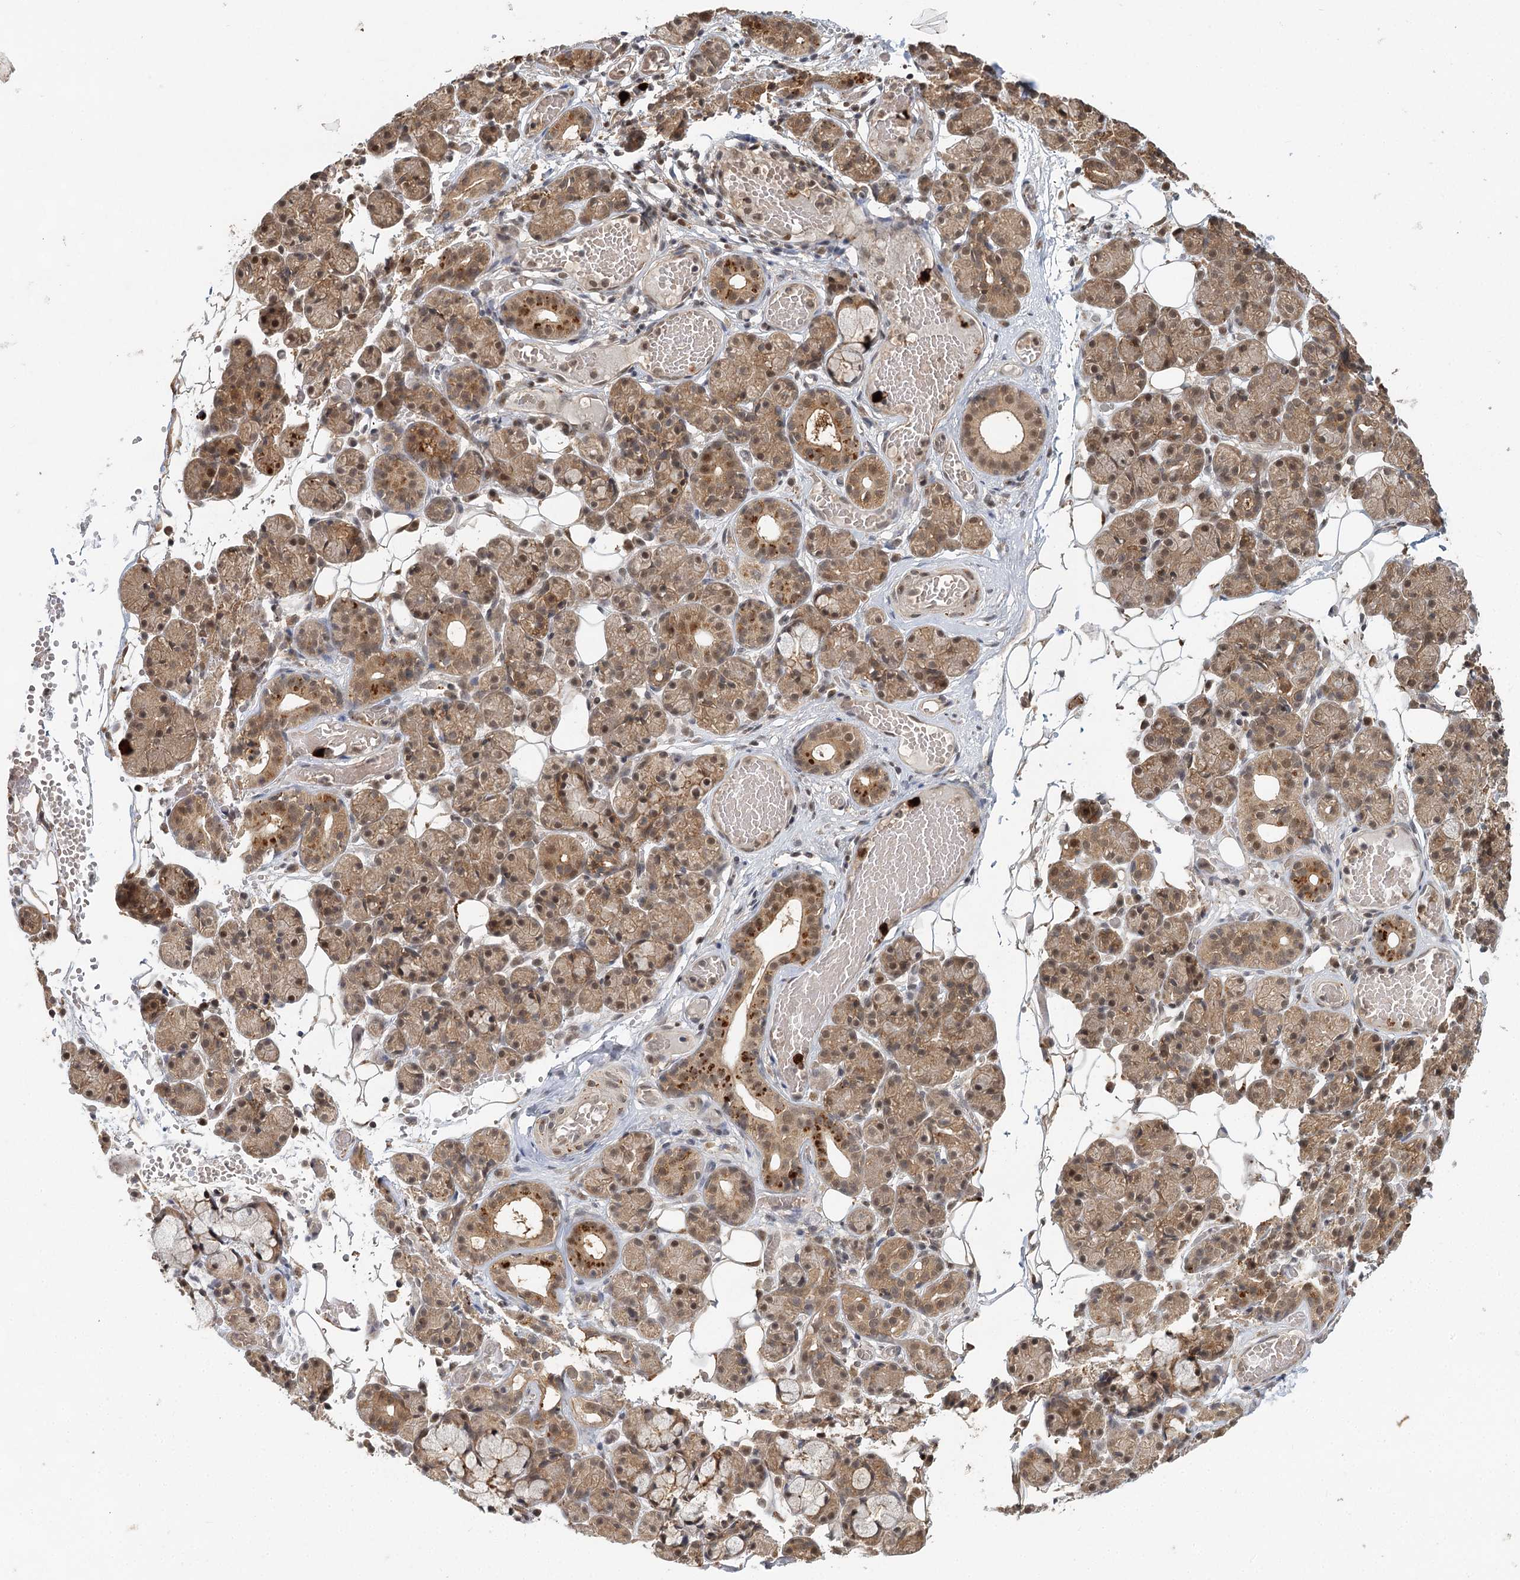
{"staining": {"intensity": "moderate", "quantity": ">75%", "location": "cytoplasmic/membranous,nuclear"}, "tissue": "salivary gland", "cell_type": "Glandular cells", "image_type": "normal", "snomed": [{"axis": "morphology", "description": "Normal tissue, NOS"}, {"axis": "topography", "description": "Salivary gland"}], "caption": "Immunohistochemistry (IHC) micrograph of benign salivary gland stained for a protein (brown), which reveals medium levels of moderate cytoplasmic/membranous,nuclear positivity in approximately >75% of glandular cells.", "gene": "N6AMT1", "patient": {"sex": "male", "age": 63}}